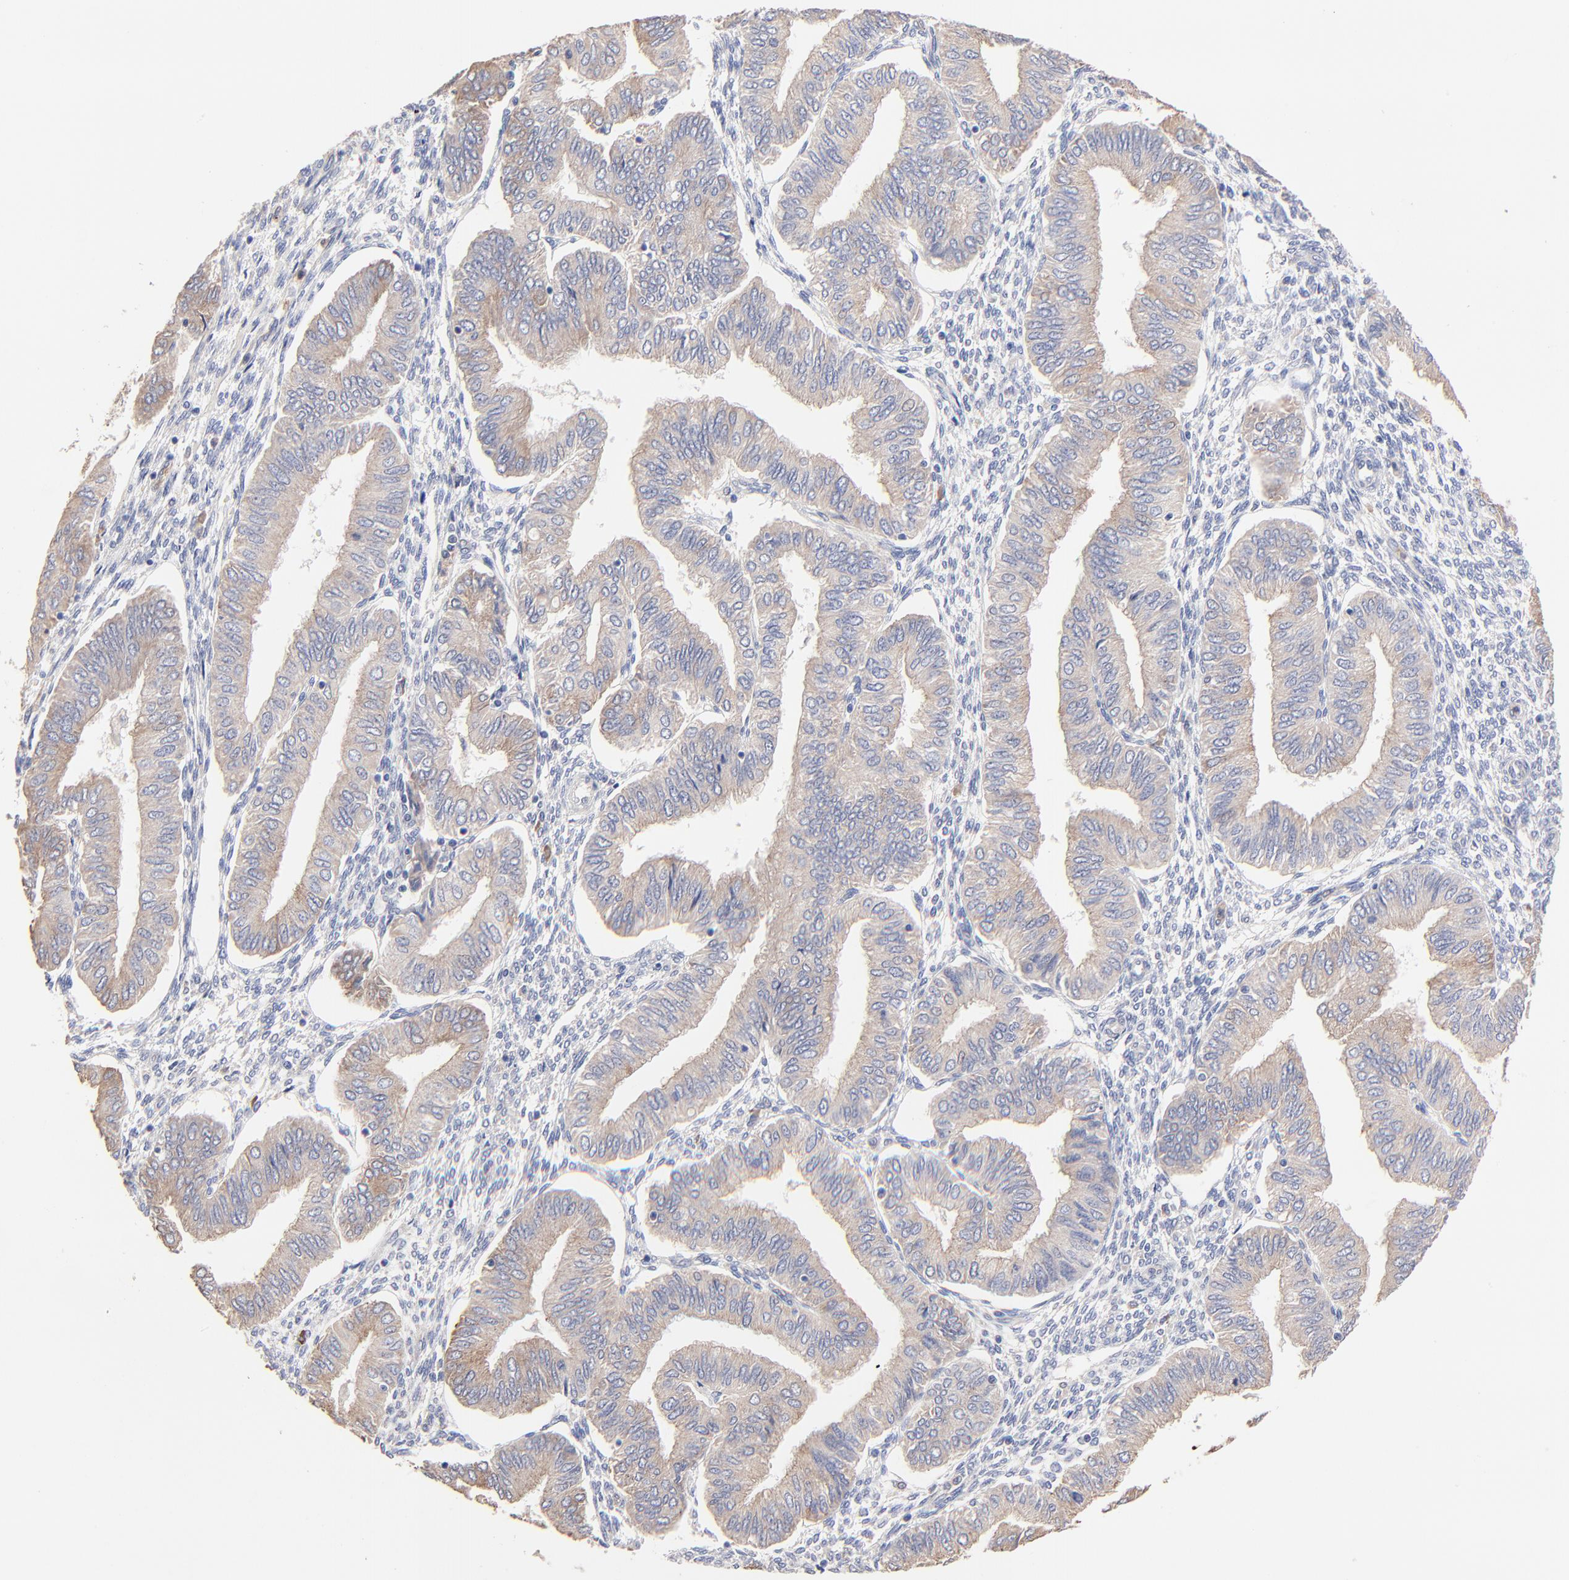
{"staining": {"intensity": "moderate", "quantity": ">75%", "location": "cytoplasmic/membranous"}, "tissue": "endometrial cancer", "cell_type": "Tumor cells", "image_type": "cancer", "snomed": [{"axis": "morphology", "description": "Adenocarcinoma, NOS"}, {"axis": "topography", "description": "Endometrium"}], "caption": "DAB immunohistochemical staining of human adenocarcinoma (endometrial) exhibits moderate cytoplasmic/membranous protein positivity in approximately >75% of tumor cells.", "gene": "PPFIBP2", "patient": {"sex": "female", "age": 51}}